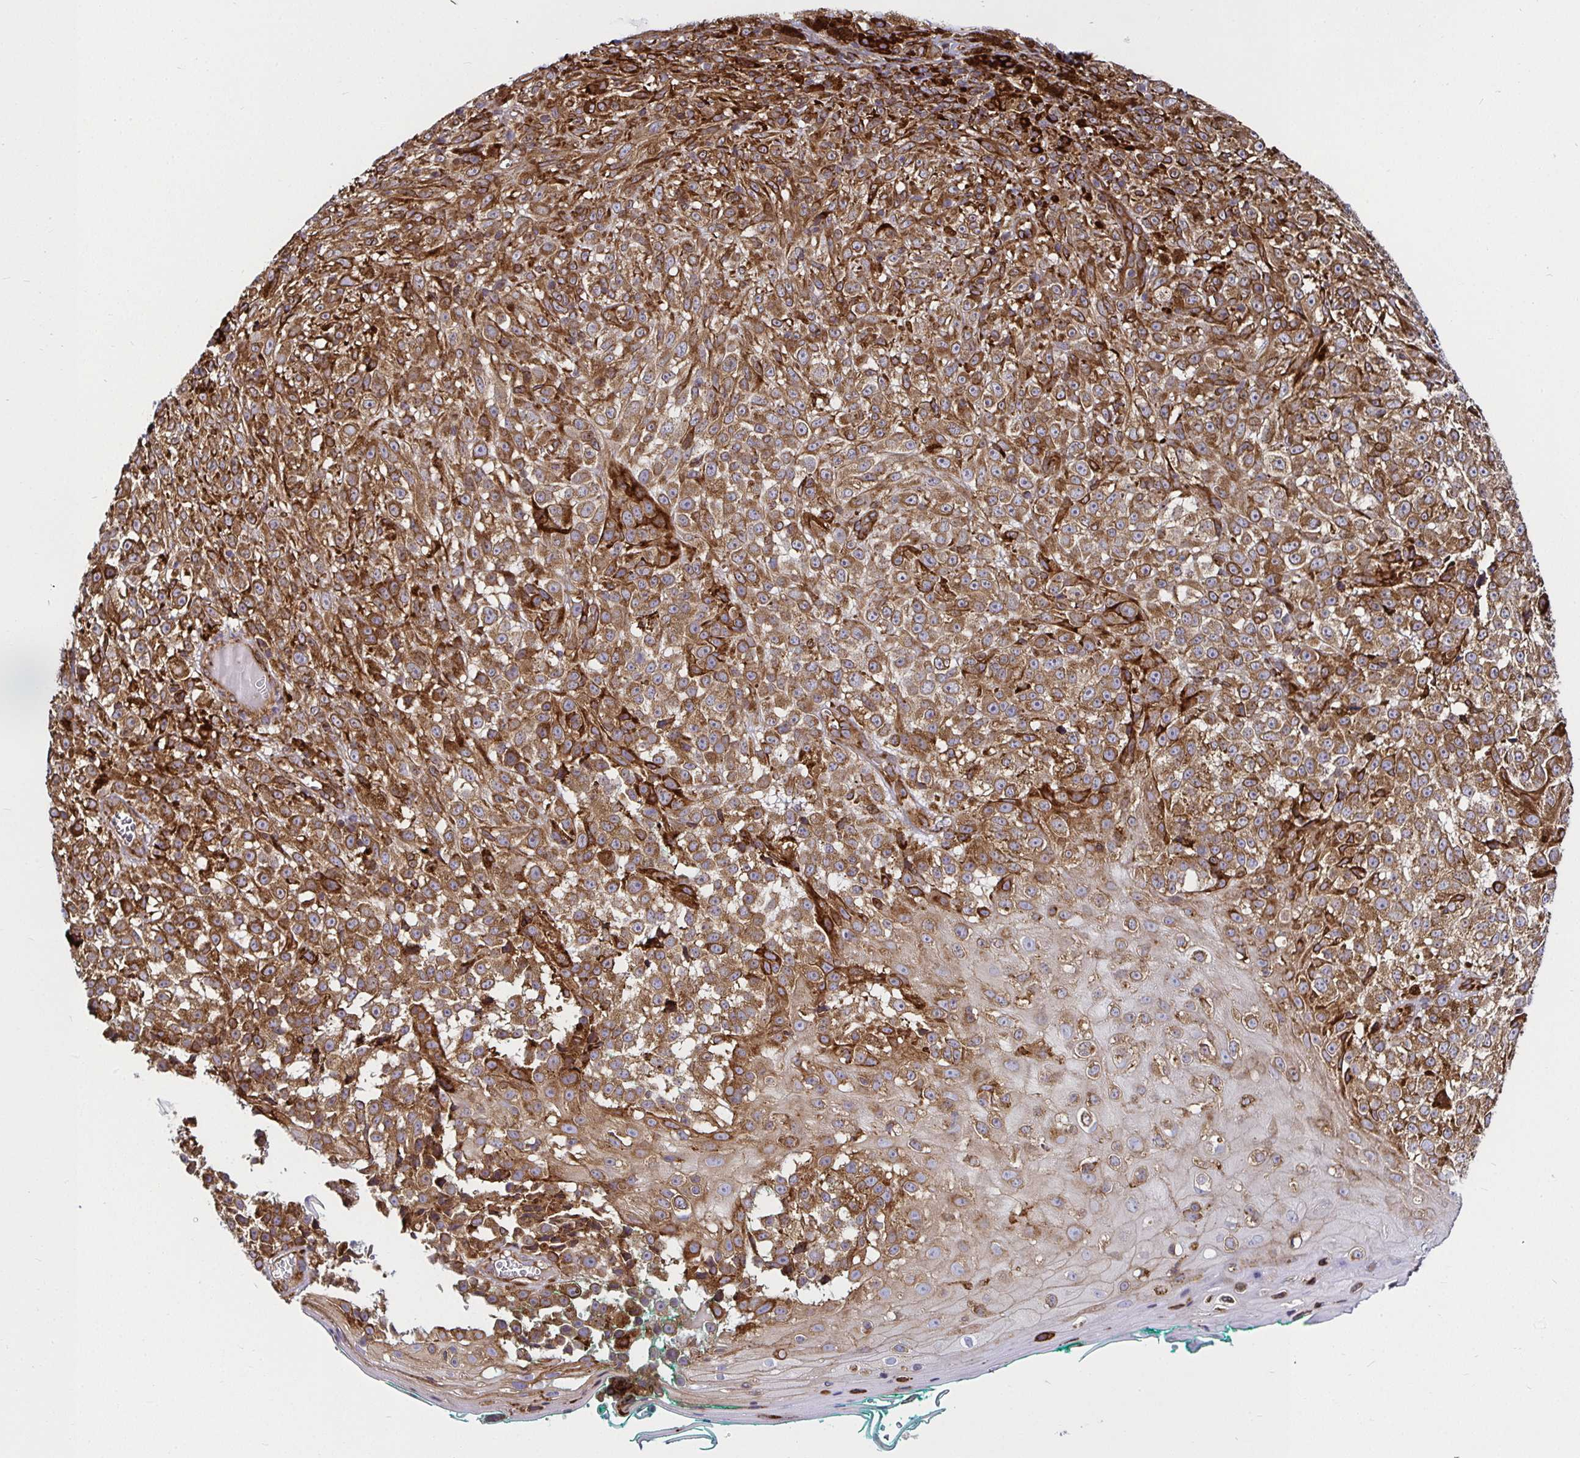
{"staining": {"intensity": "moderate", "quantity": ">75%", "location": "cytoplasmic/membranous"}, "tissue": "melanoma", "cell_type": "Tumor cells", "image_type": "cancer", "snomed": [{"axis": "morphology", "description": "Malignant melanoma, NOS"}, {"axis": "topography", "description": "Skin"}], "caption": "This image displays IHC staining of melanoma, with medium moderate cytoplasmic/membranous positivity in about >75% of tumor cells.", "gene": "SMYD3", "patient": {"sex": "male", "age": 79}}